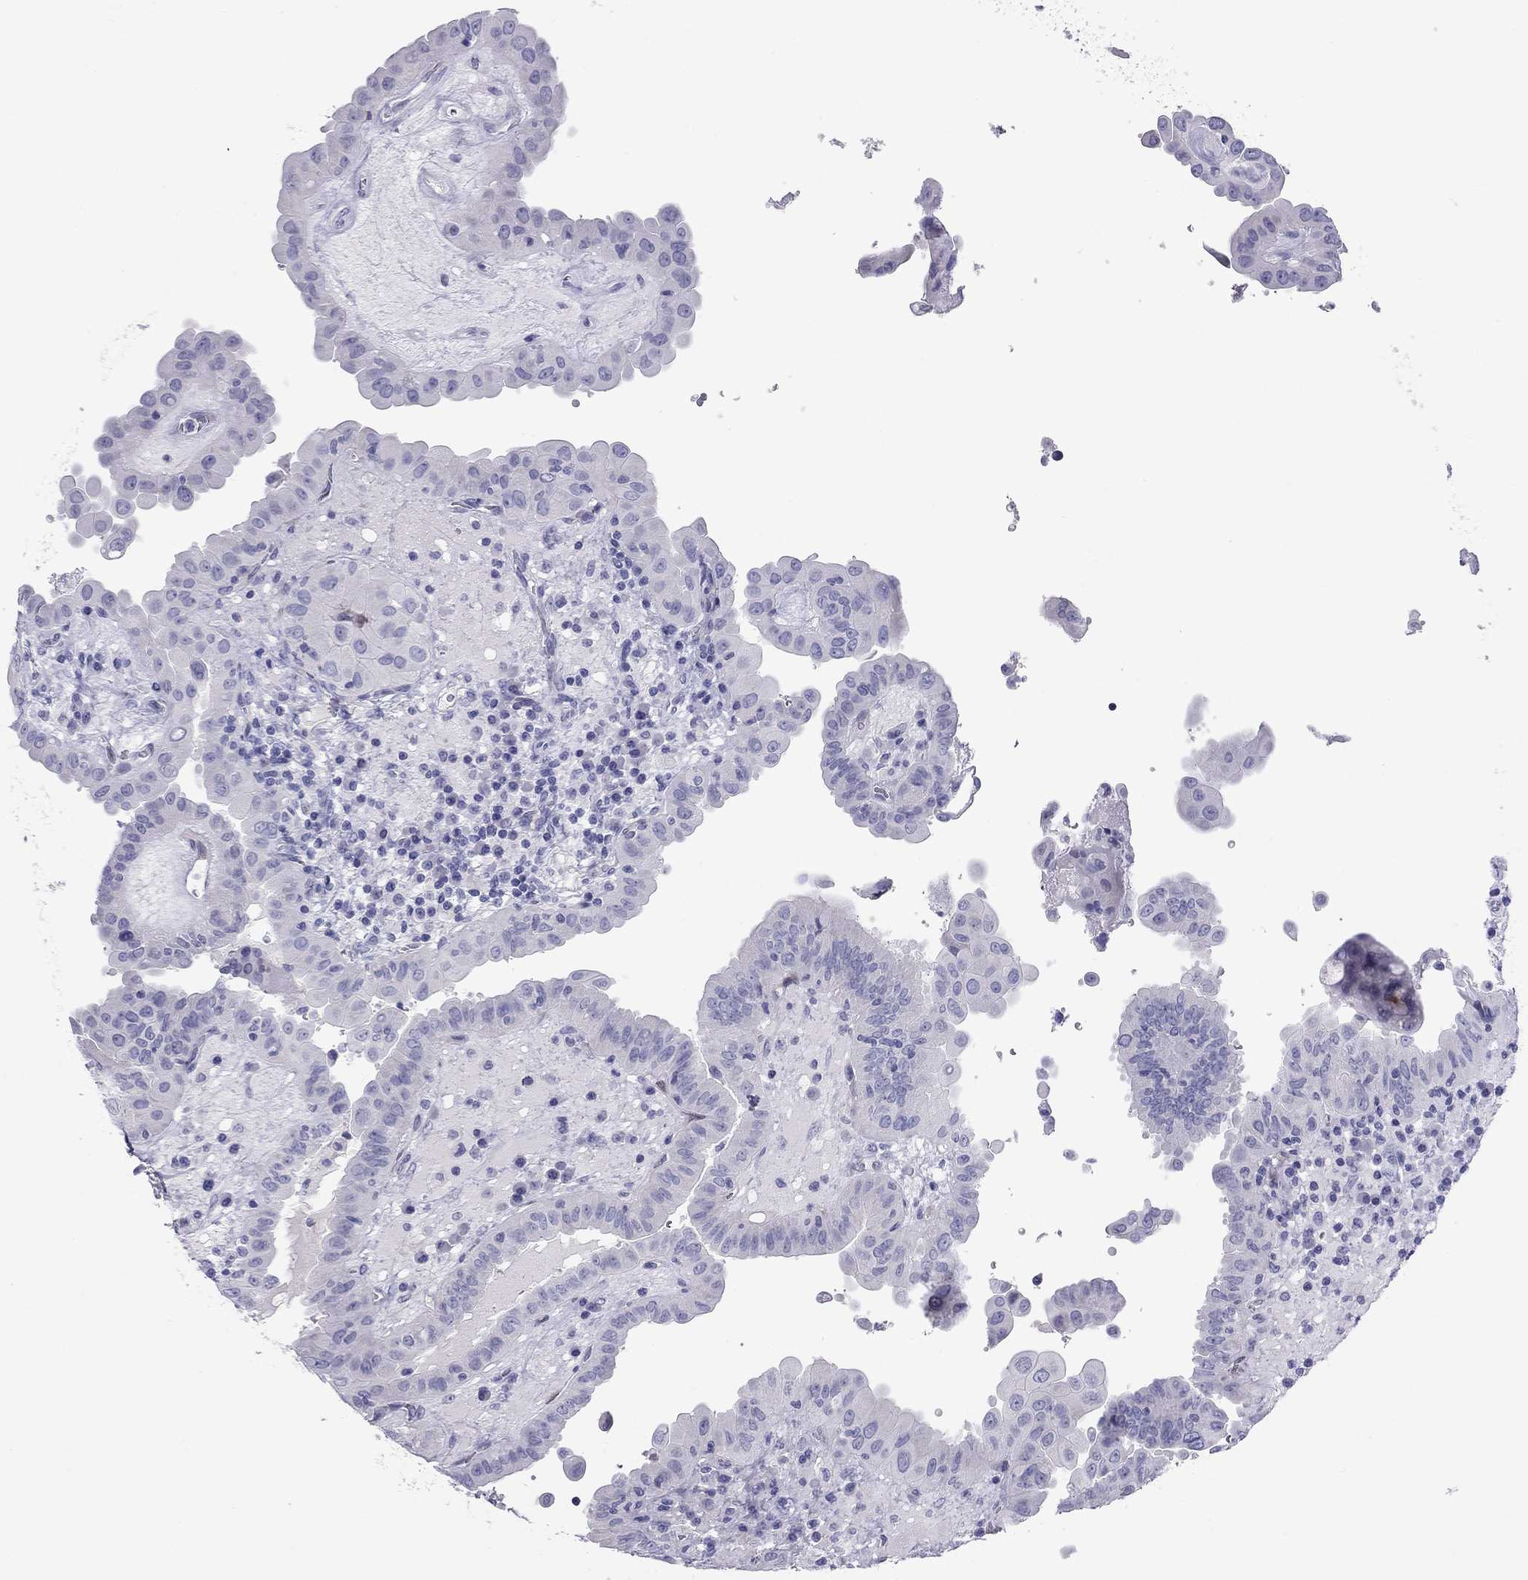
{"staining": {"intensity": "negative", "quantity": "none", "location": "none"}, "tissue": "thyroid cancer", "cell_type": "Tumor cells", "image_type": "cancer", "snomed": [{"axis": "morphology", "description": "Papillary adenocarcinoma, NOS"}, {"axis": "topography", "description": "Thyroid gland"}], "caption": "DAB (3,3'-diaminobenzidine) immunohistochemical staining of human thyroid cancer displays no significant staining in tumor cells.", "gene": "FSCN3", "patient": {"sex": "female", "age": 37}}